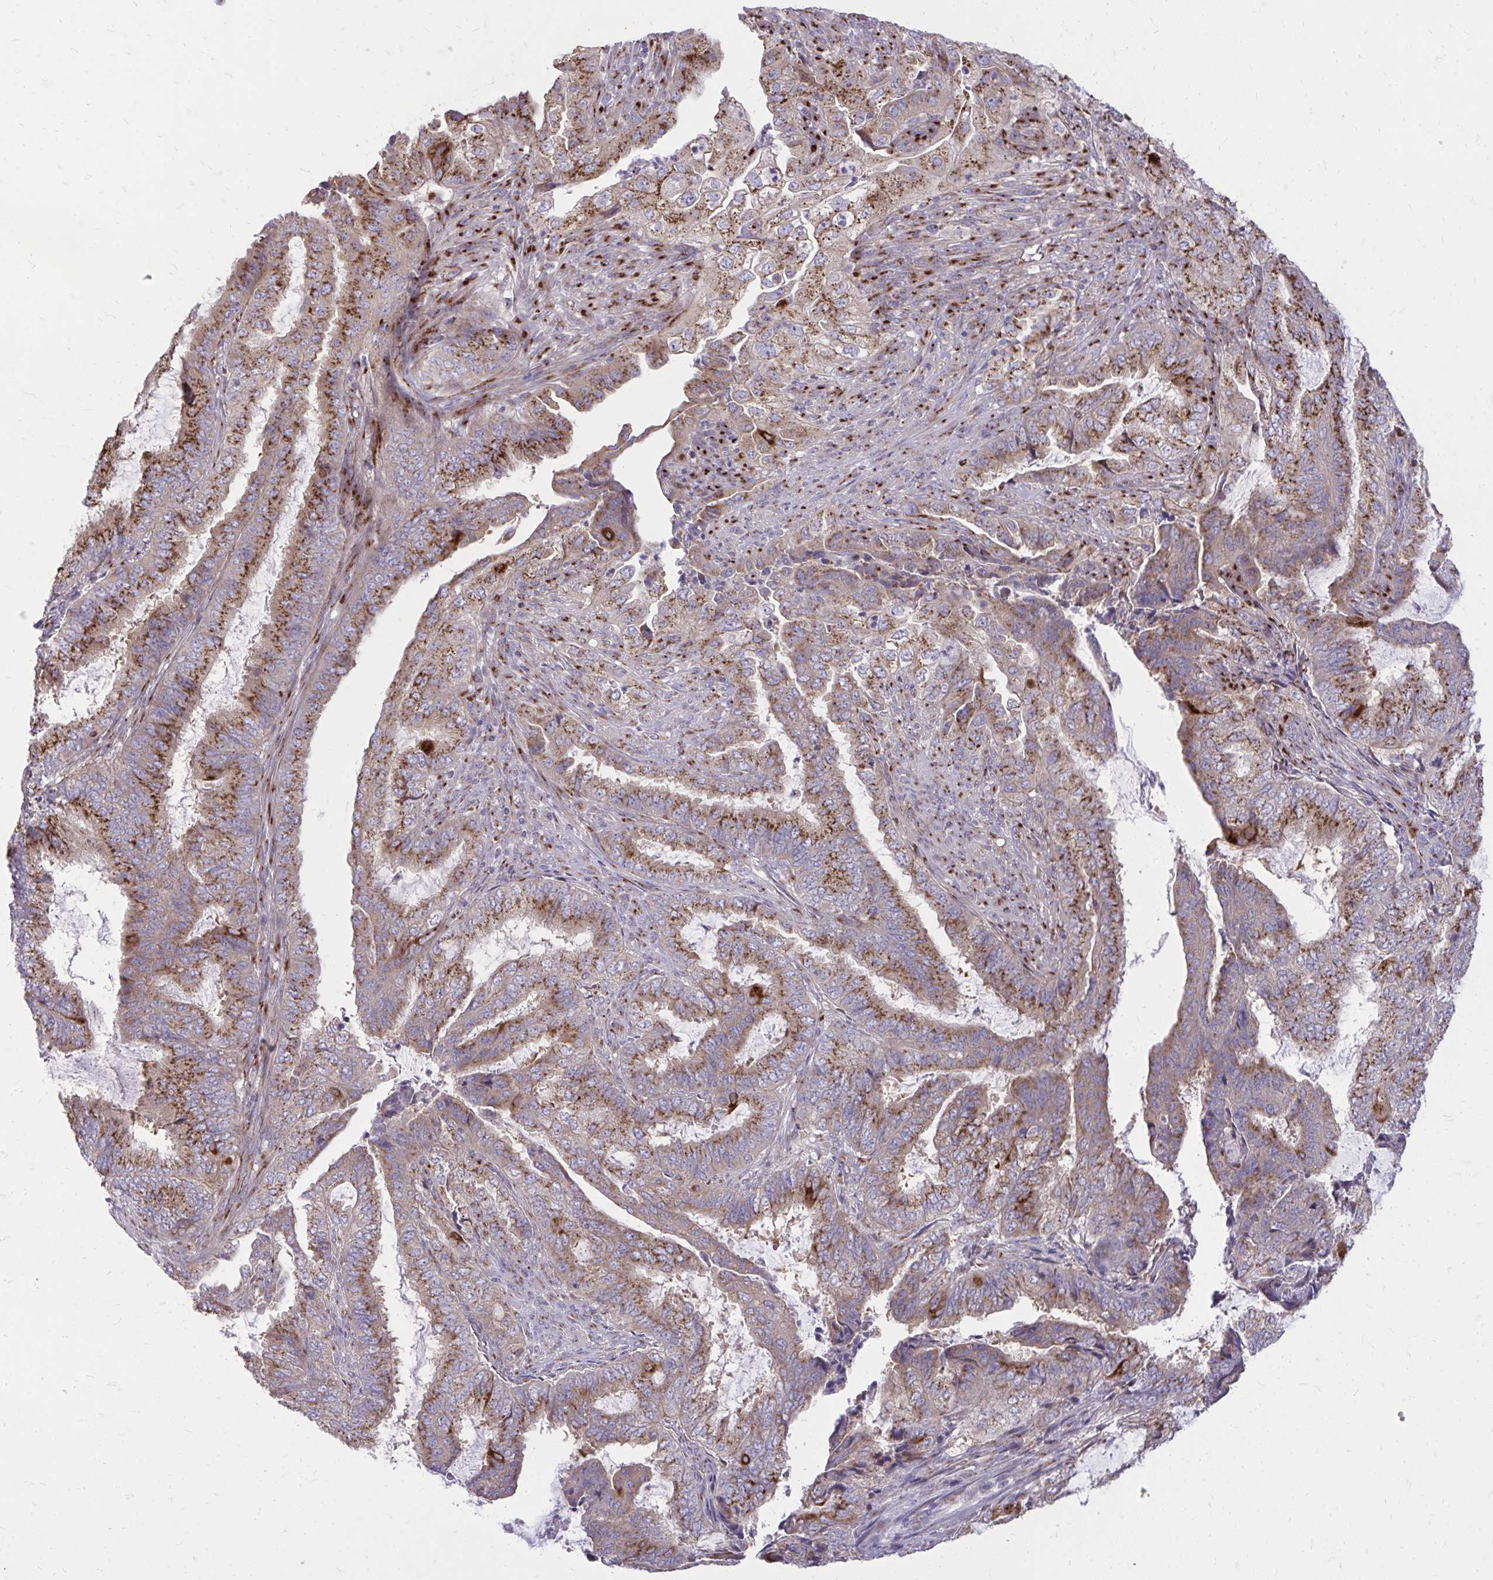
{"staining": {"intensity": "strong", "quantity": ">75%", "location": "cytoplasmic/membranous"}, "tissue": "endometrial cancer", "cell_type": "Tumor cells", "image_type": "cancer", "snomed": [{"axis": "morphology", "description": "Adenocarcinoma, NOS"}, {"axis": "topography", "description": "Endometrium"}], "caption": "A micrograph of human endometrial cancer (adenocarcinoma) stained for a protein exhibits strong cytoplasmic/membranous brown staining in tumor cells.", "gene": "RAB6B", "patient": {"sex": "female", "age": 51}}